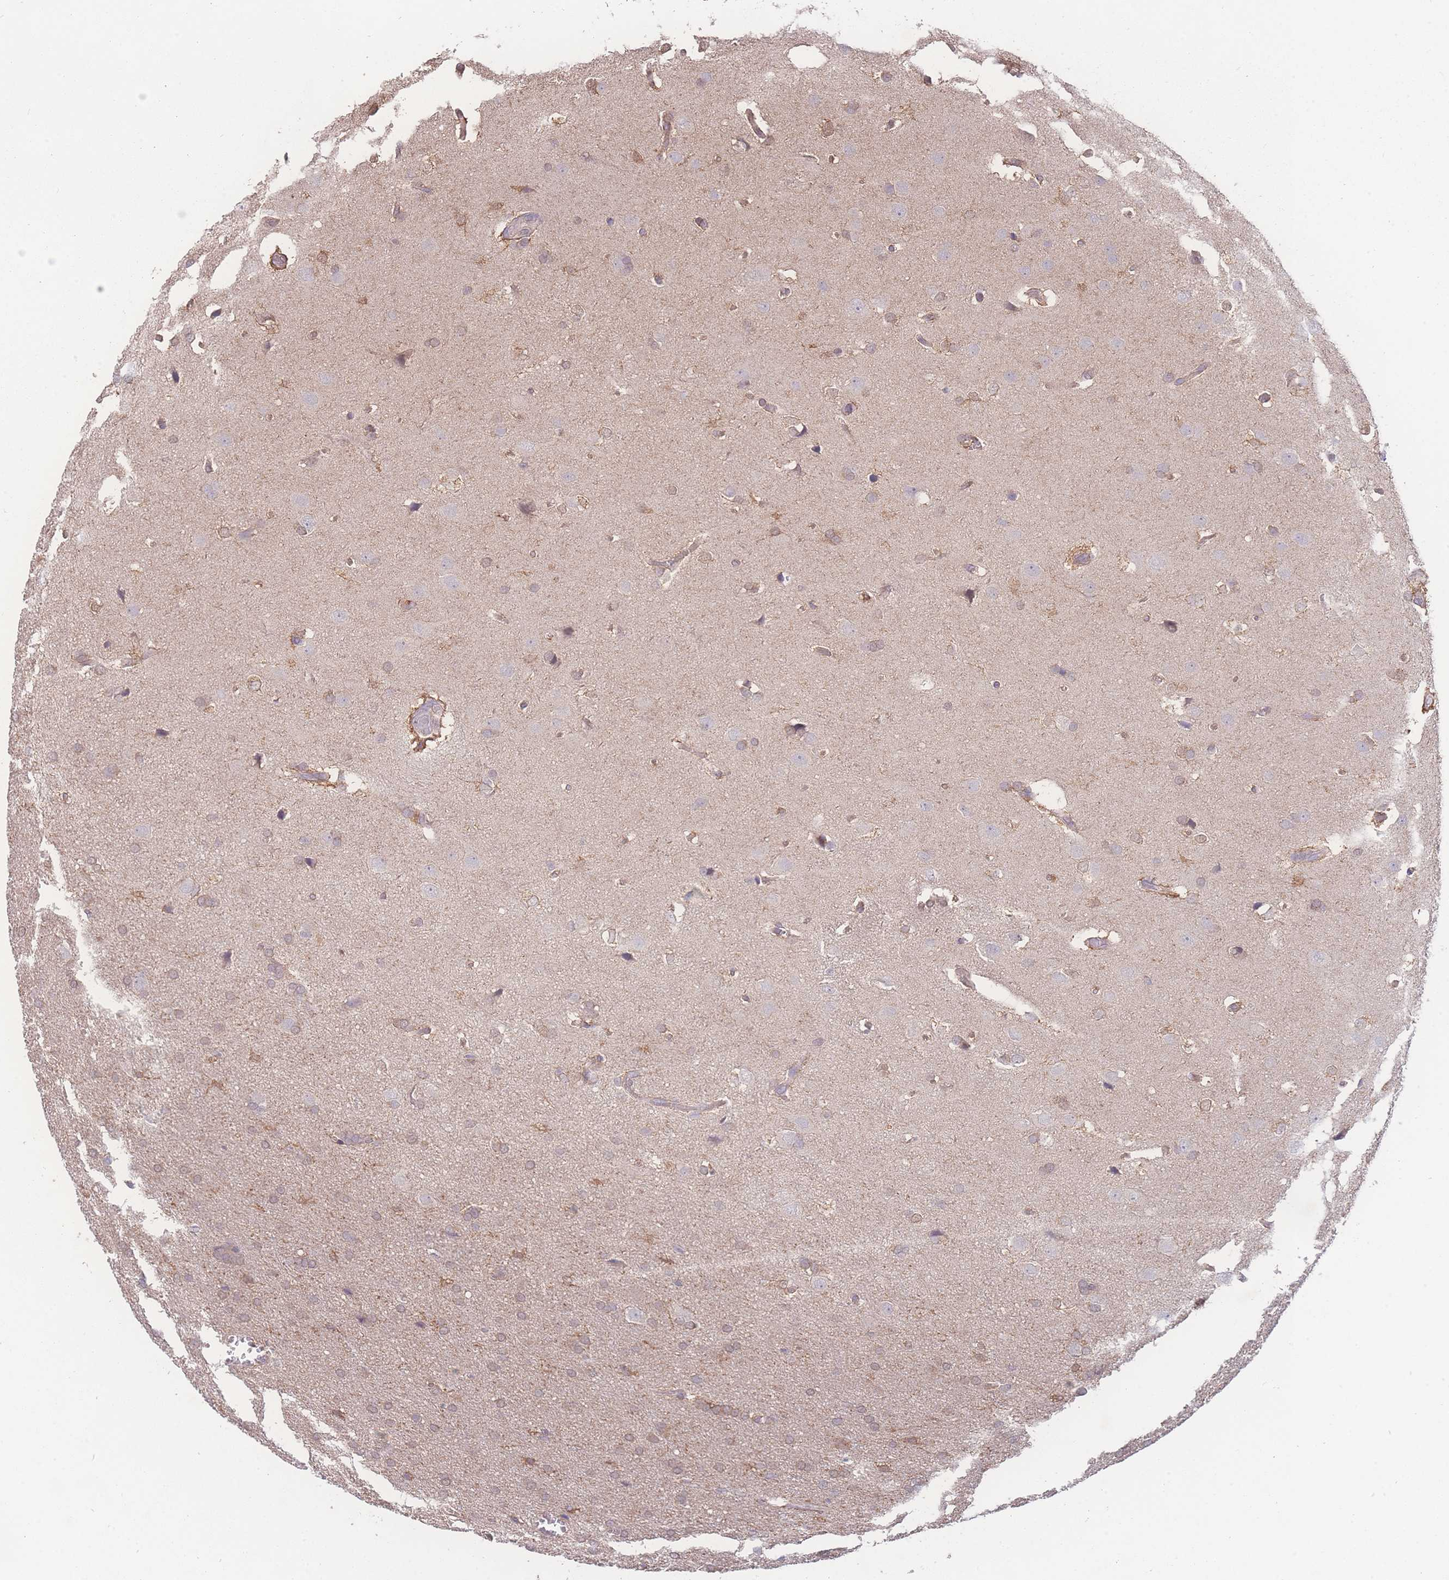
{"staining": {"intensity": "weak", "quantity": "25%-75%", "location": "cytoplasmic/membranous"}, "tissue": "glioma", "cell_type": "Tumor cells", "image_type": "cancer", "snomed": [{"axis": "morphology", "description": "Glioma, malignant, Low grade"}, {"axis": "topography", "description": "Brain"}], "caption": "Protein expression analysis of human malignant glioma (low-grade) reveals weak cytoplasmic/membranous positivity in about 25%-75% of tumor cells.", "gene": "GIPR", "patient": {"sex": "female", "age": 32}}